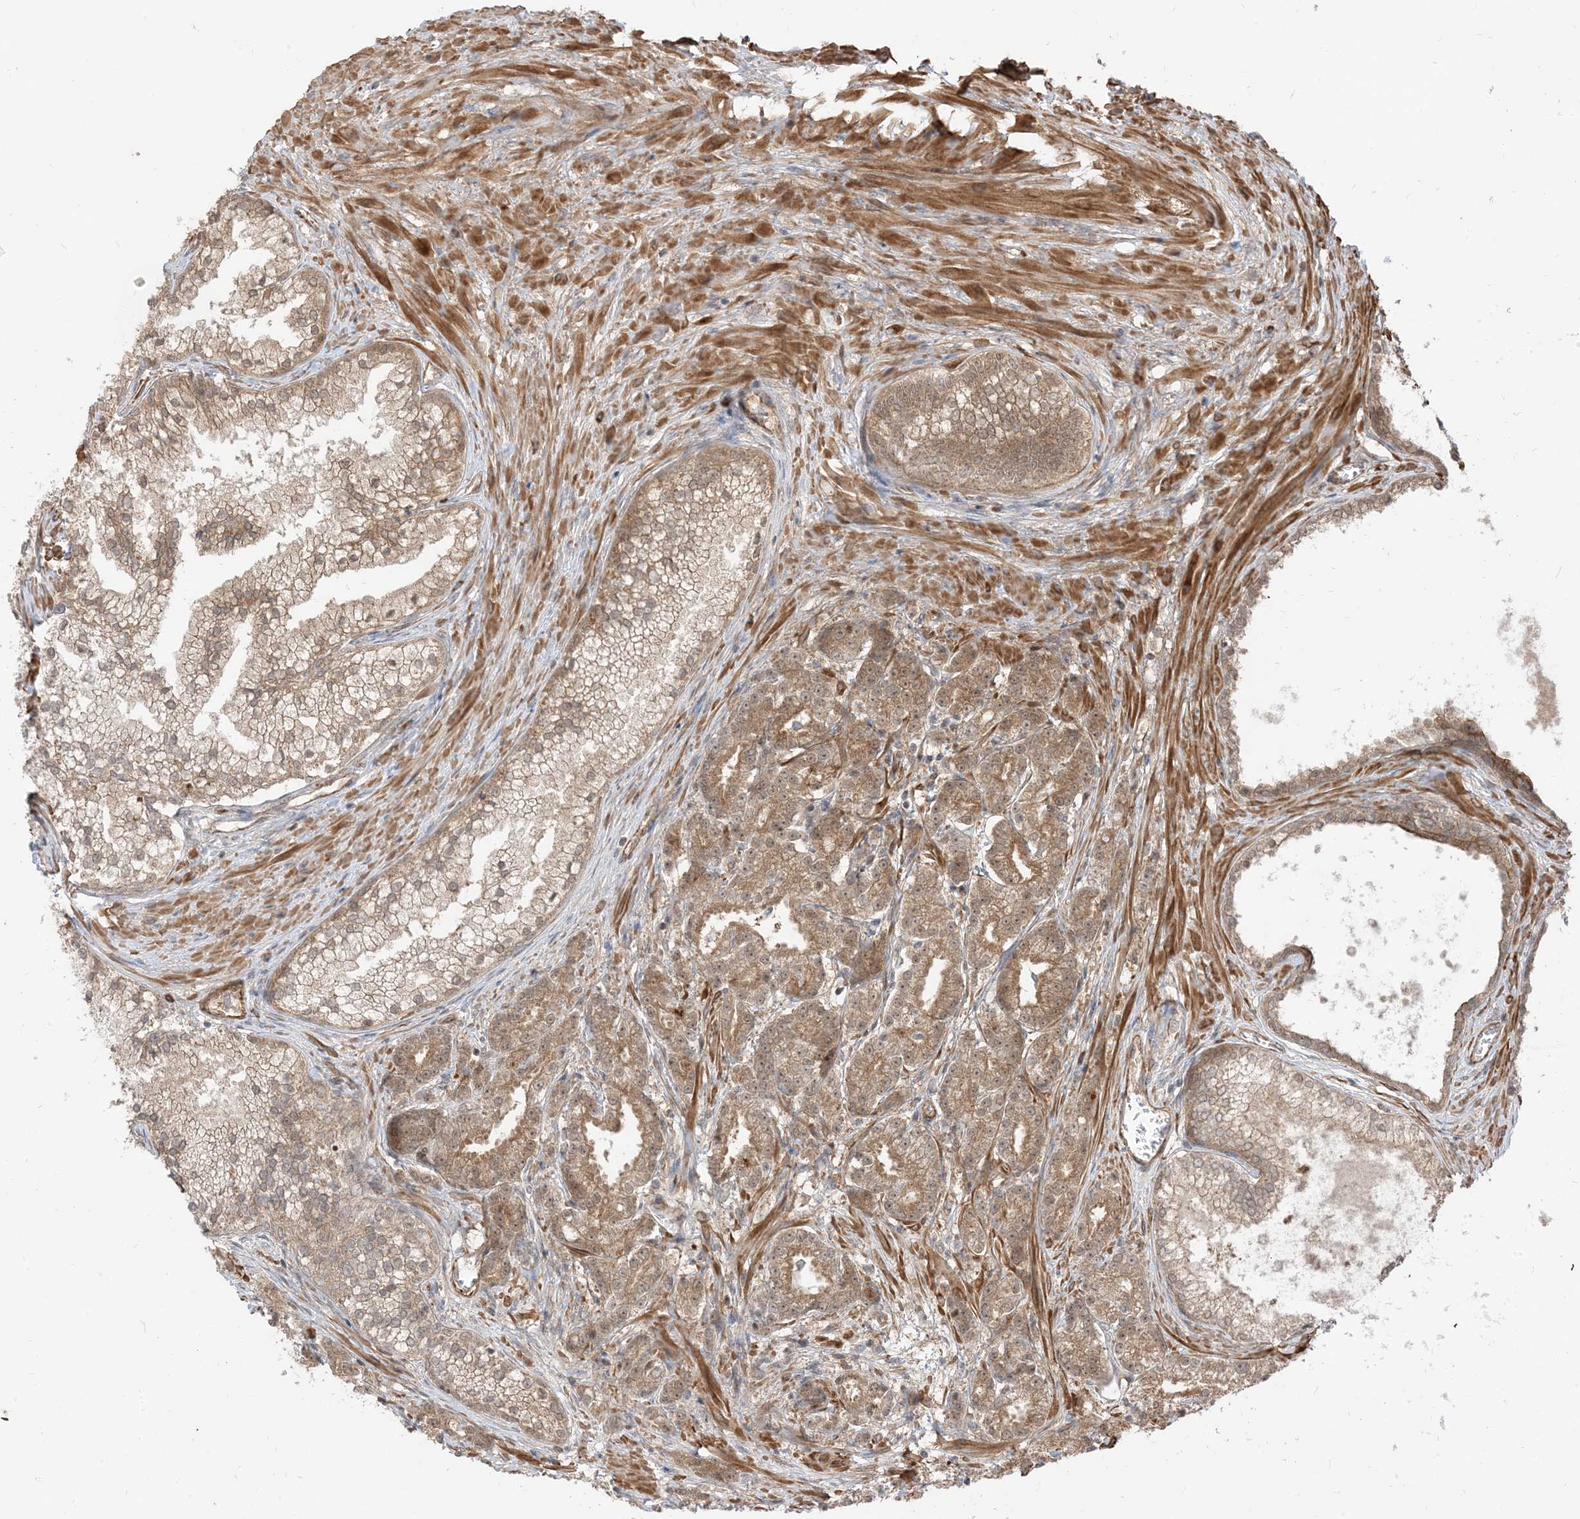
{"staining": {"intensity": "moderate", "quantity": ">75%", "location": "cytoplasmic/membranous"}, "tissue": "prostate cancer", "cell_type": "Tumor cells", "image_type": "cancer", "snomed": [{"axis": "morphology", "description": "Adenocarcinoma, High grade"}, {"axis": "topography", "description": "Prostate"}], "caption": "Moderate cytoplasmic/membranous protein expression is seen in approximately >75% of tumor cells in prostate cancer.", "gene": "TBCC", "patient": {"sex": "male", "age": 69}}